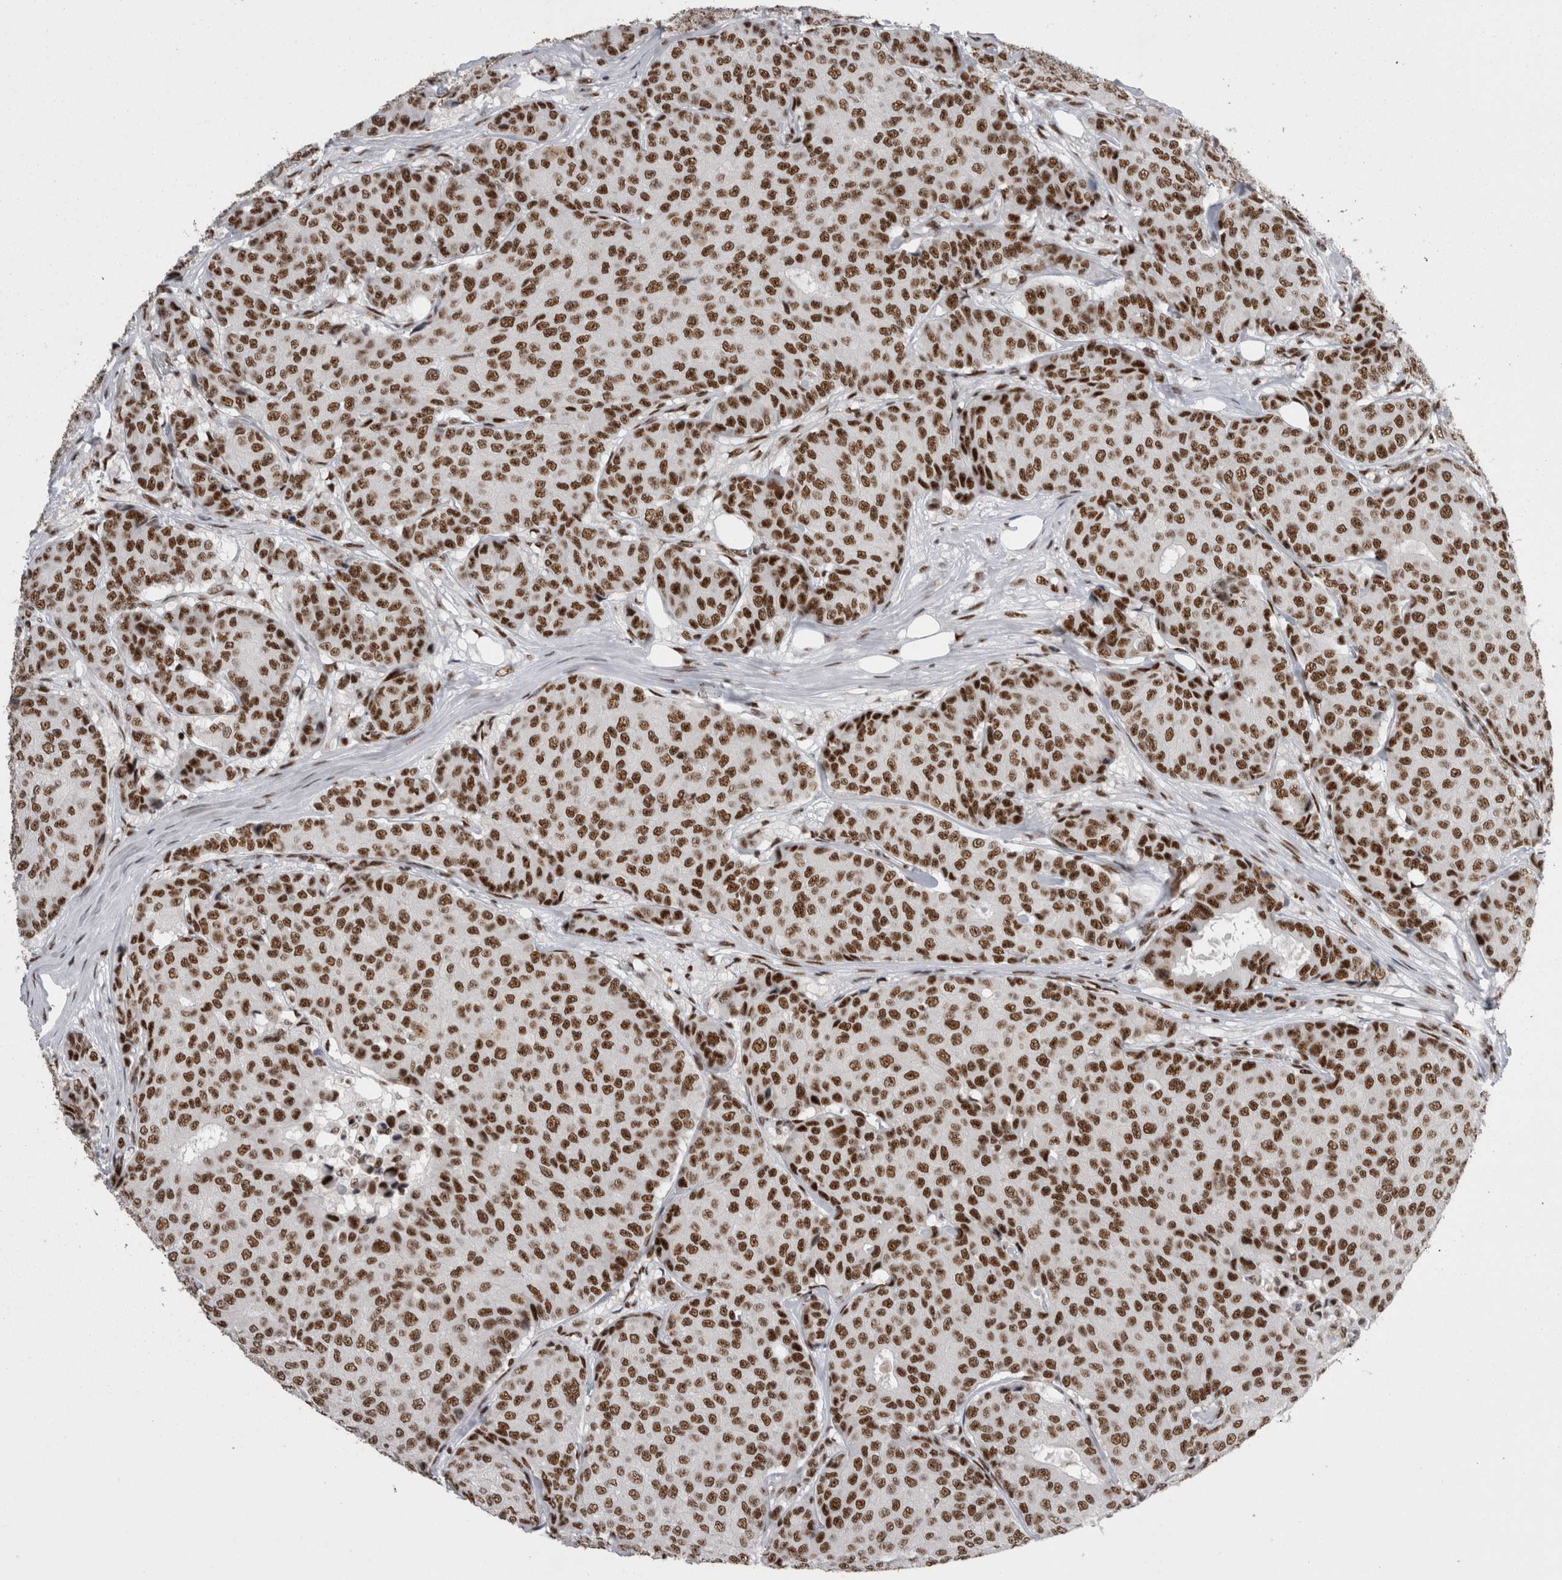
{"staining": {"intensity": "strong", "quantity": ">75%", "location": "nuclear"}, "tissue": "breast cancer", "cell_type": "Tumor cells", "image_type": "cancer", "snomed": [{"axis": "morphology", "description": "Duct carcinoma"}, {"axis": "topography", "description": "Breast"}], "caption": "Immunohistochemical staining of breast infiltrating ductal carcinoma reveals strong nuclear protein expression in about >75% of tumor cells.", "gene": "SNRNP40", "patient": {"sex": "female", "age": 75}}